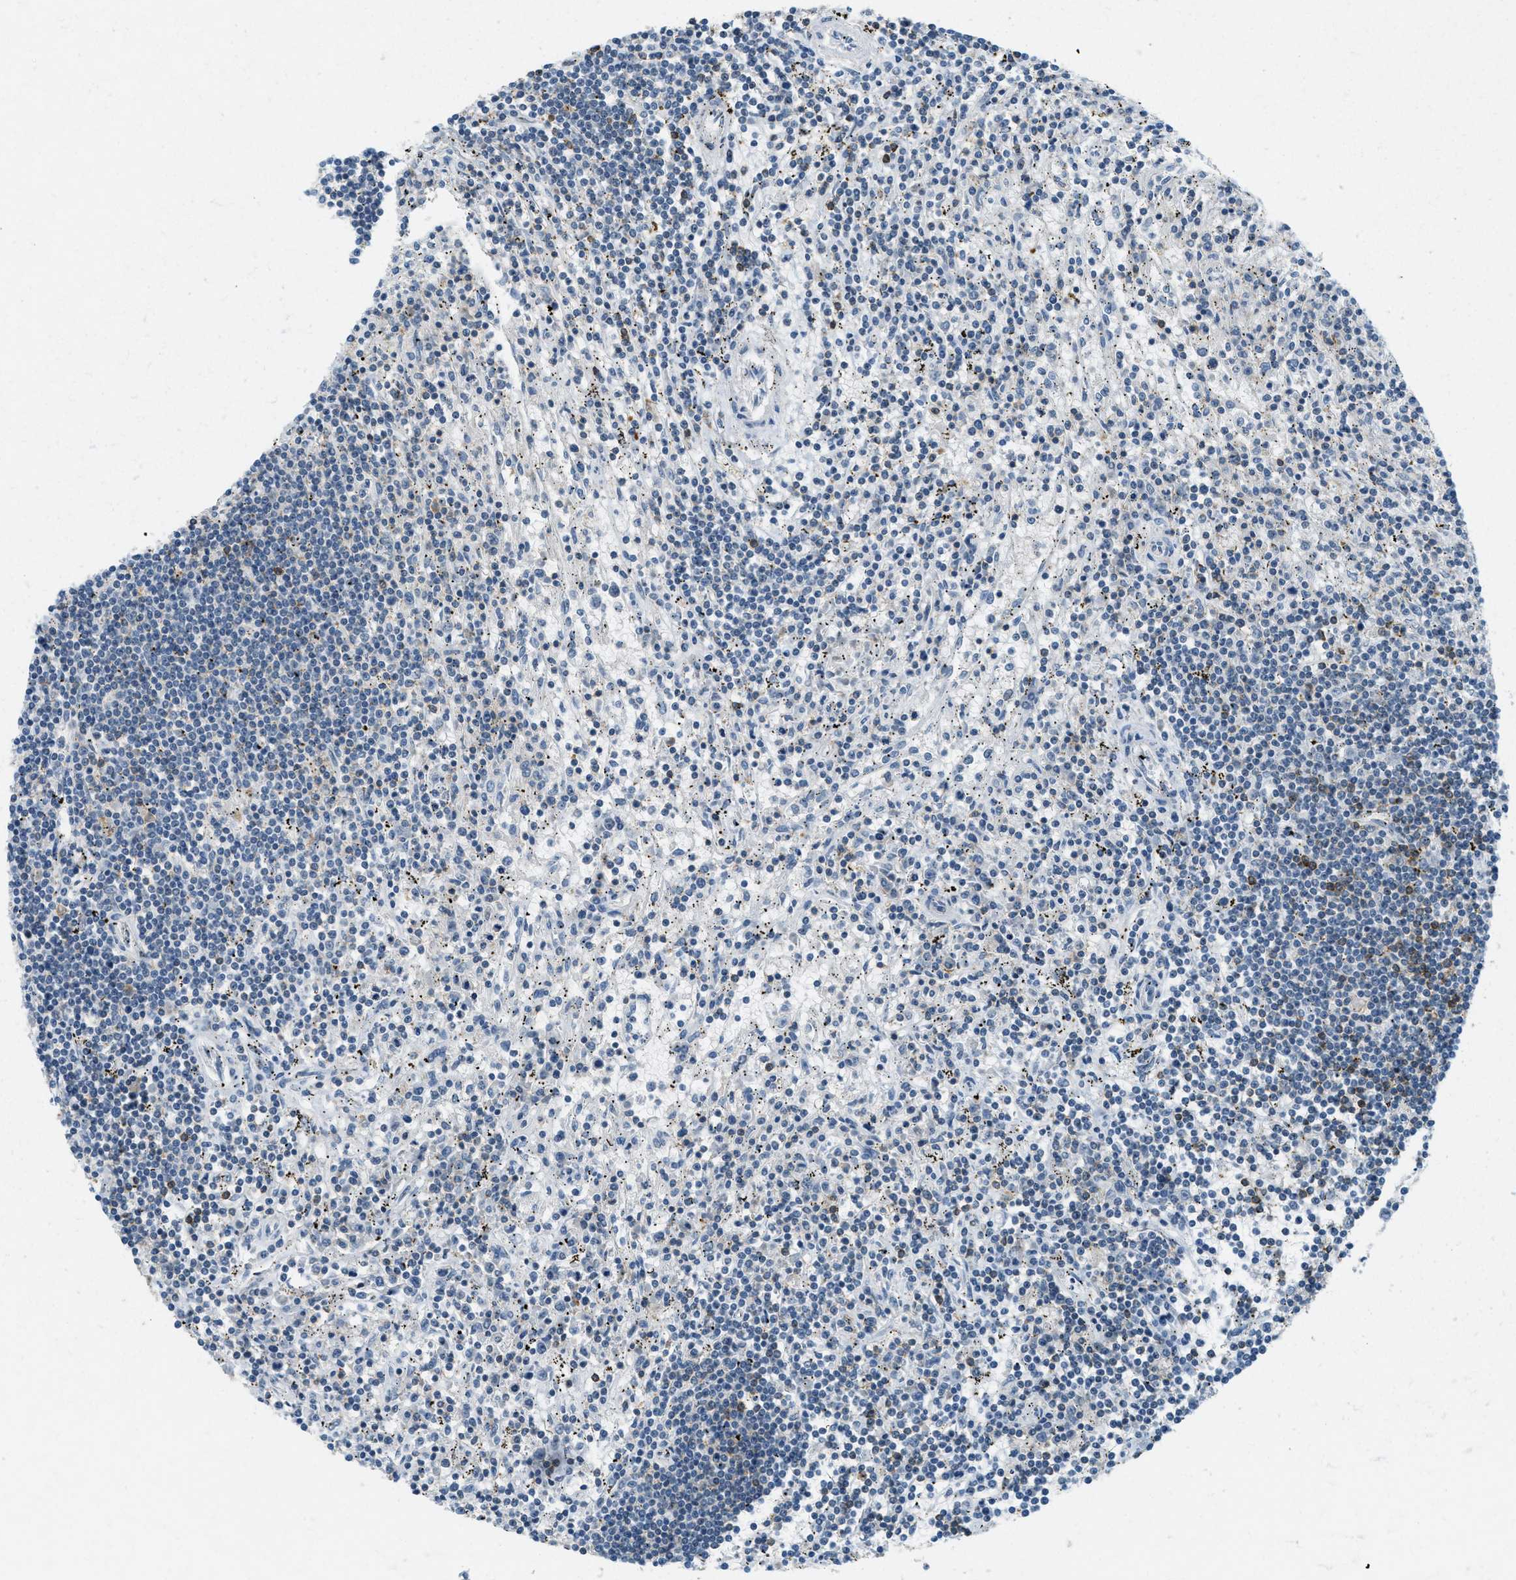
{"staining": {"intensity": "moderate", "quantity": "<25%", "location": "cytoplasmic/membranous"}, "tissue": "lymphoma", "cell_type": "Tumor cells", "image_type": "cancer", "snomed": [{"axis": "morphology", "description": "Malignant lymphoma, non-Hodgkin's type, Low grade"}, {"axis": "topography", "description": "Spleen"}], "caption": "Immunohistochemistry image of neoplastic tissue: human lymphoma stained using IHC reveals low levels of moderate protein expression localized specifically in the cytoplasmic/membranous of tumor cells, appearing as a cytoplasmic/membranous brown color.", "gene": "FYN", "patient": {"sex": "male", "age": 76}}